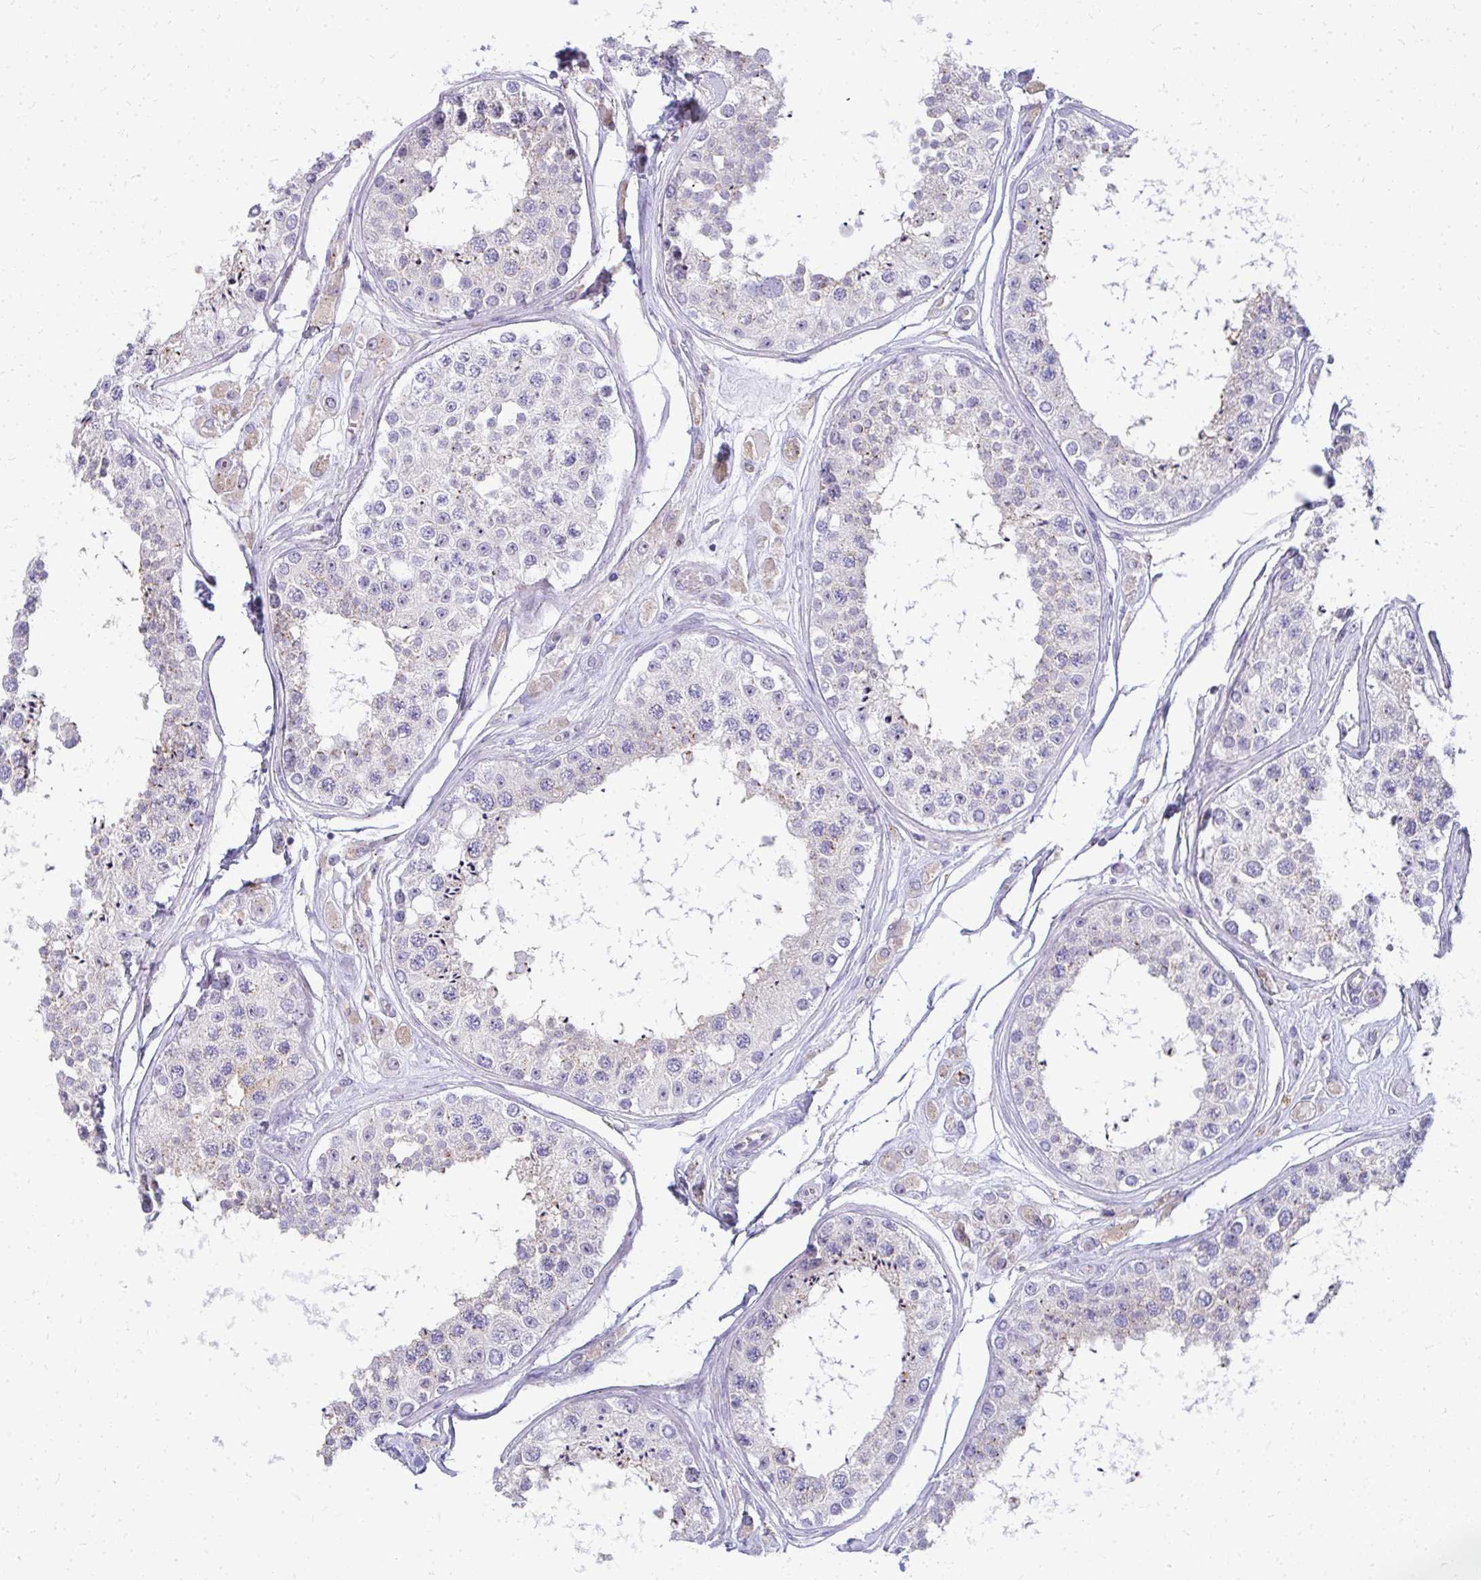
{"staining": {"intensity": "moderate", "quantity": "<25%", "location": "cytoplasmic/membranous"}, "tissue": "testis", "cell_type": "Cells in seminiferous ducts", "image_type": "normal", "snomed": [{"axis": "morphology", "description": "Normal tissue, NOS"}, {"axis": "topography", "description": "Testis"}], "caption": "Brown immunohistochemical staining in benign human testis demonstrates moderate cytoplasmic/membranous expression in approximately <25% of cells in seminiferous ducts. The protein is shown in brown color, while the nuclei are stained blue.", "gene": "FAM9A", "patient": {"sex": "male", "age": 25}}